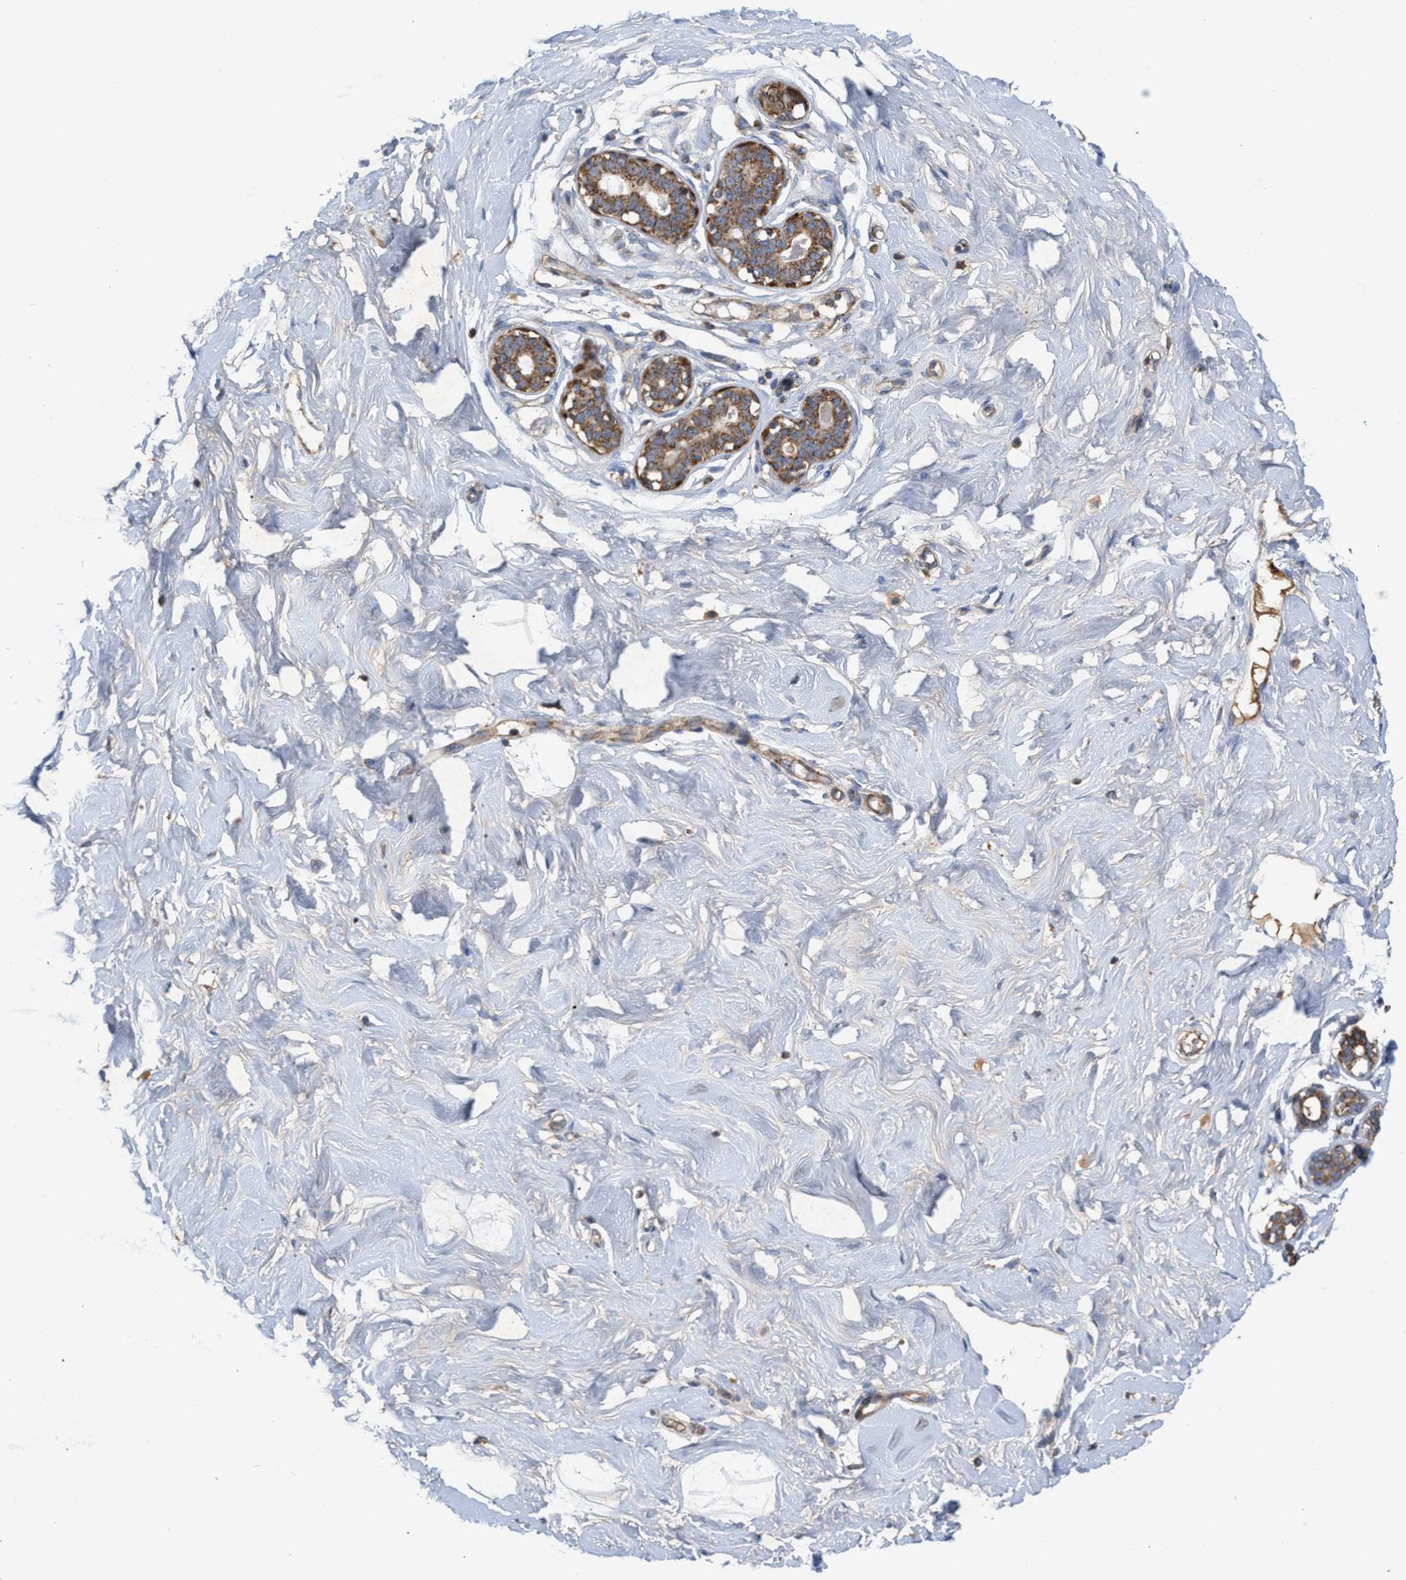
{"staining": {"intensity": "moderate", "quantity": ">75%", "location": "cytoplasmic/membranous"}, "tissue": "breast", "cell_type": "Adipocytes", "image_type": "normal", "snomed": [{"axis": "morphology", "description": "Normal tissue, NOS"}, {"axis": "topography", "description": "Breast"}], "caption": "High-power microscopy captured an immunohistochemistry (IHC) image of benign breast, revealing moderate cytoplasmic/membranous expression in approximately >75% of adipocytes. (Brightfield microscopy of DAB IHC at high magnification).", "gene": "TACO1", "patient": {"sex": "female", "age": 23}}